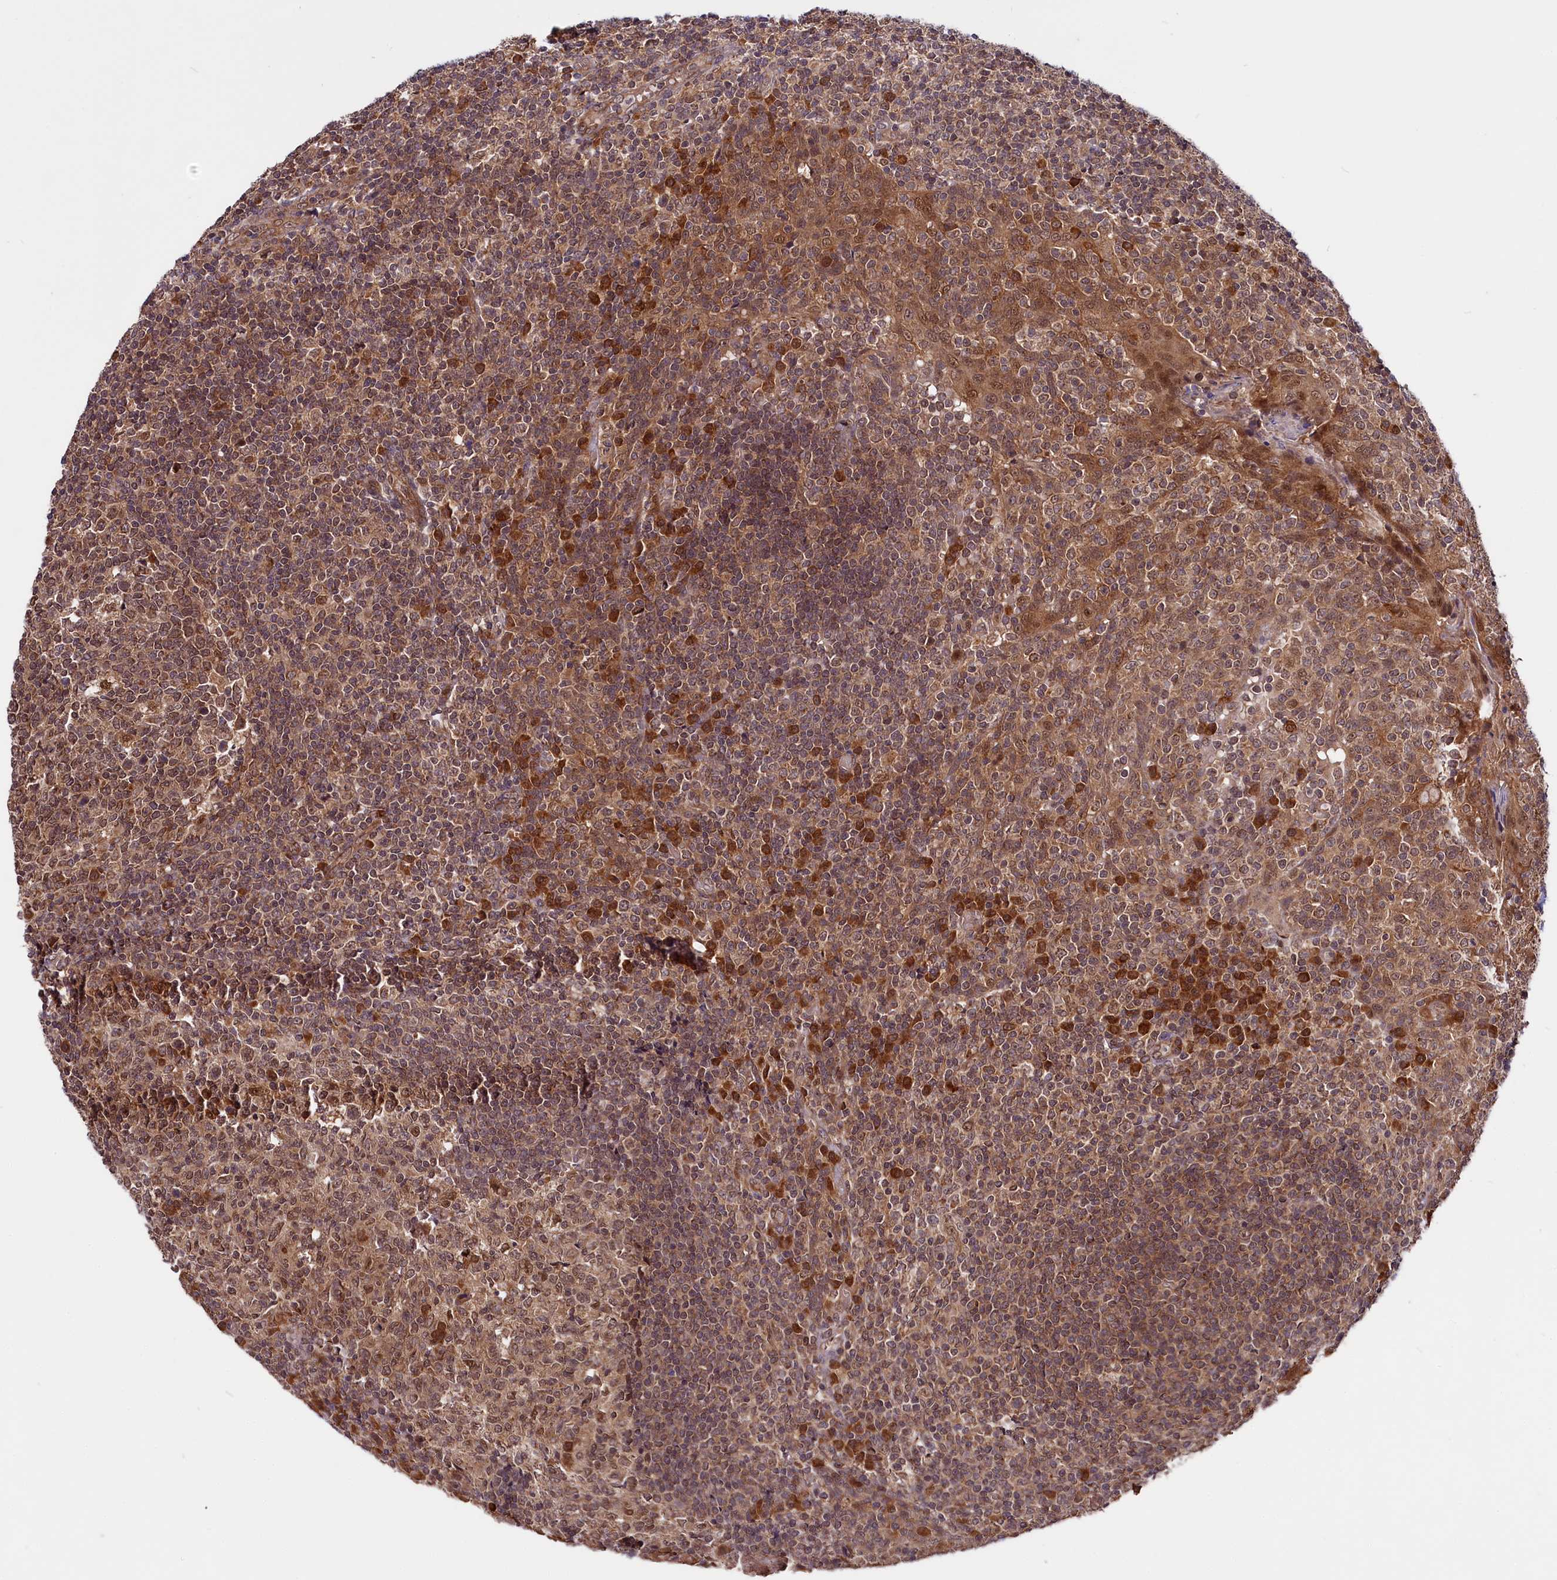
{"staining": {"intensity": "moderate", "quantity": ">75%", "location": "cytoplasmic/membranous,nuclear"}, "tissue": "tonsil", "cell_type": "Germinal center cells", "image_type": "normal", "snomed": [{"axis": "morphology", "description": "Normal tissue, NOS"}, {"axis": "topography", "description": "Tonsil"}], "caption": "Tonsil stained with DAB (3,3'-diaminobenzidine) immunohistochemistry displays medium levels of moderate cytoplasmic/membranous,nuclear positivity in about >75% of germinal center cells. (brown staining indicates protein expression, while blue staining denotes nuclei).", "gene": "UBE3A", "patient": {"sex": "female", "age": 19}}